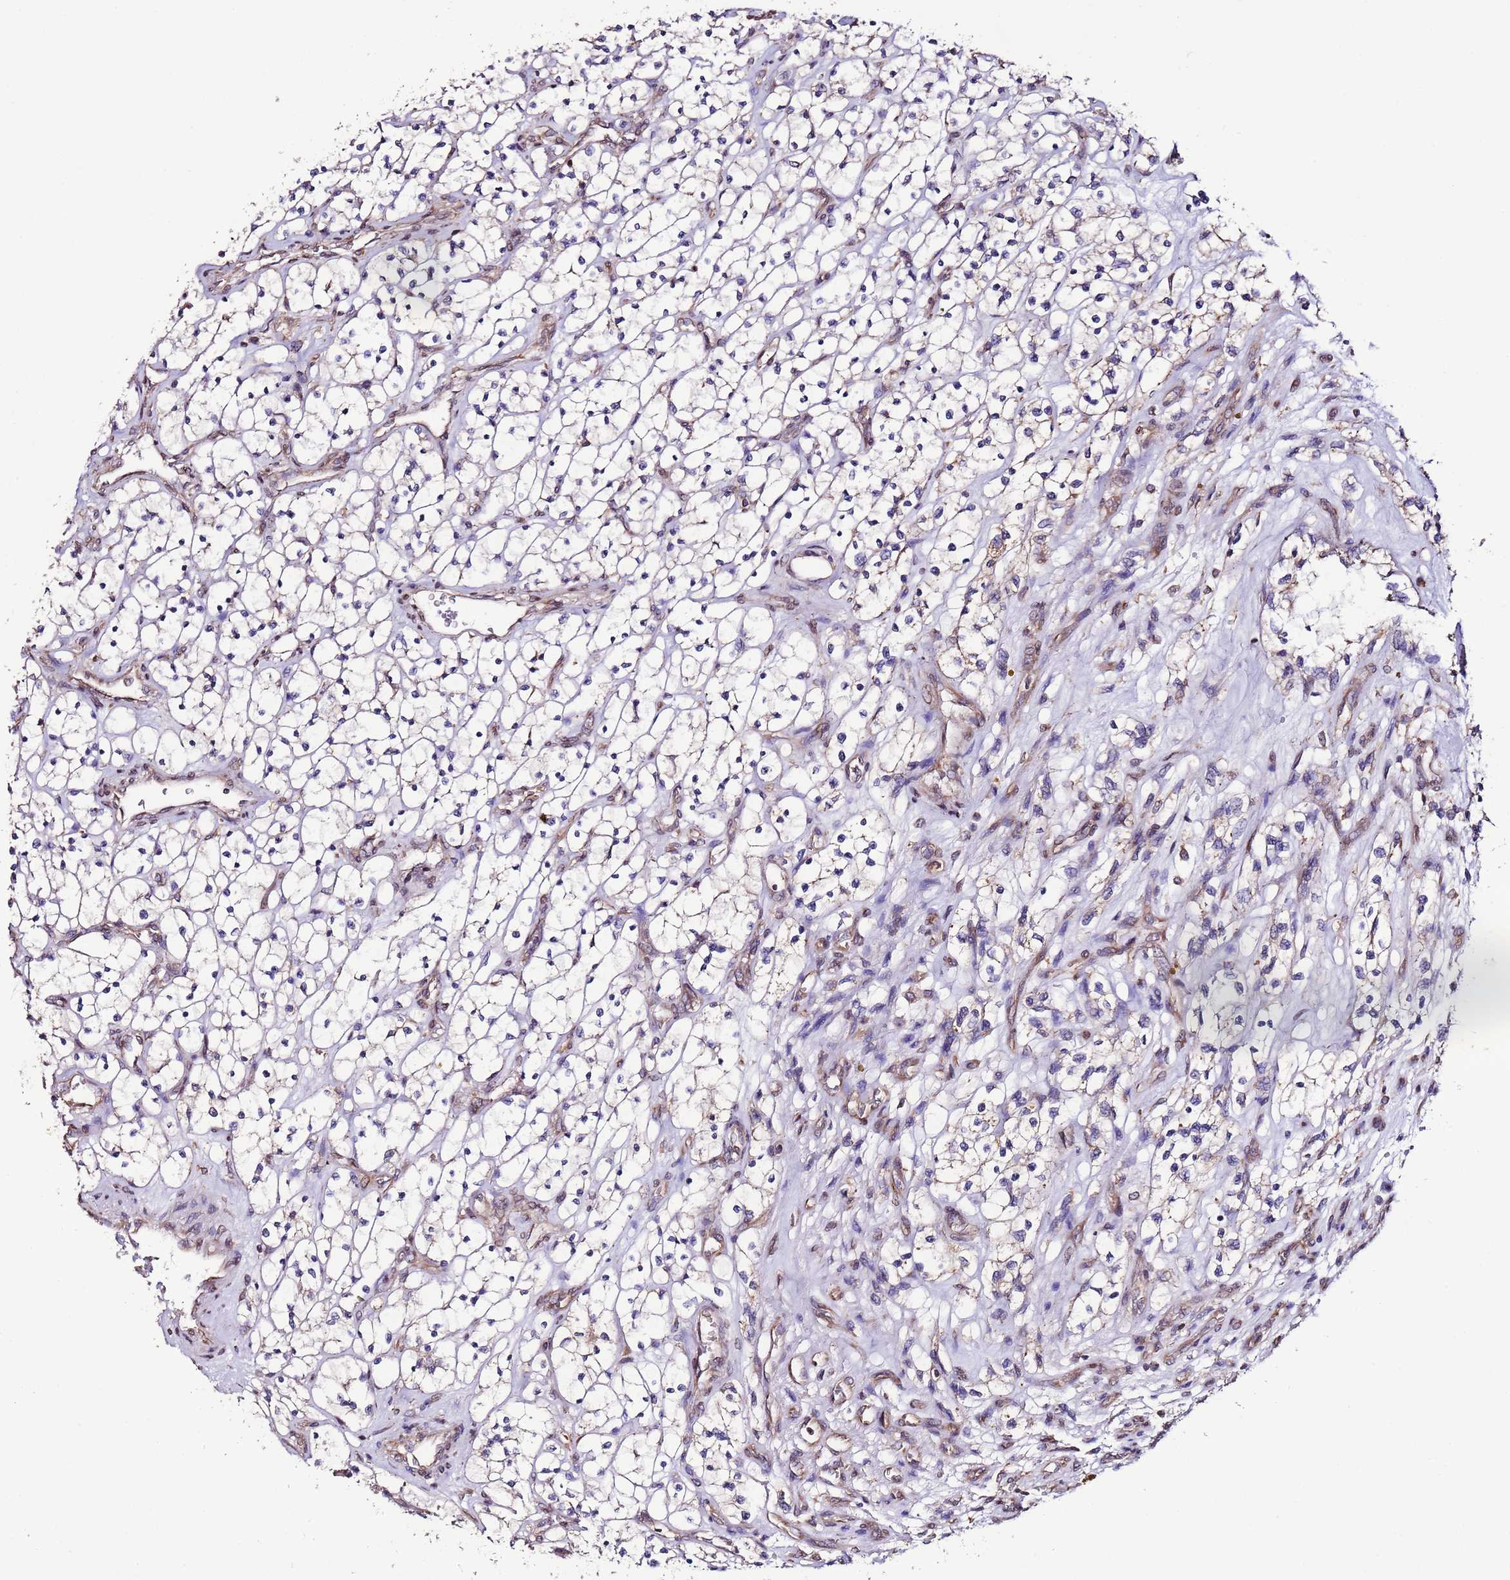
{"staining": {"intensity": "negative", "quantity": "none", "location": "none"}, "tissue": "renal cancer", "cell_type": "Tumor cells", "image_type": "cancer", "snomed": [{"axis": "morphology", "description": "Adenocarcinoma, NOS"}, {"axis": "topography", "description": "Kidney"}], "caption": "A high-resolution image shows IHC staining of renal cancer, which reveals no significant positivity in tumor cells.", "gene": "SLC41A3", "patient": {"sex": "female", "age": 69}}